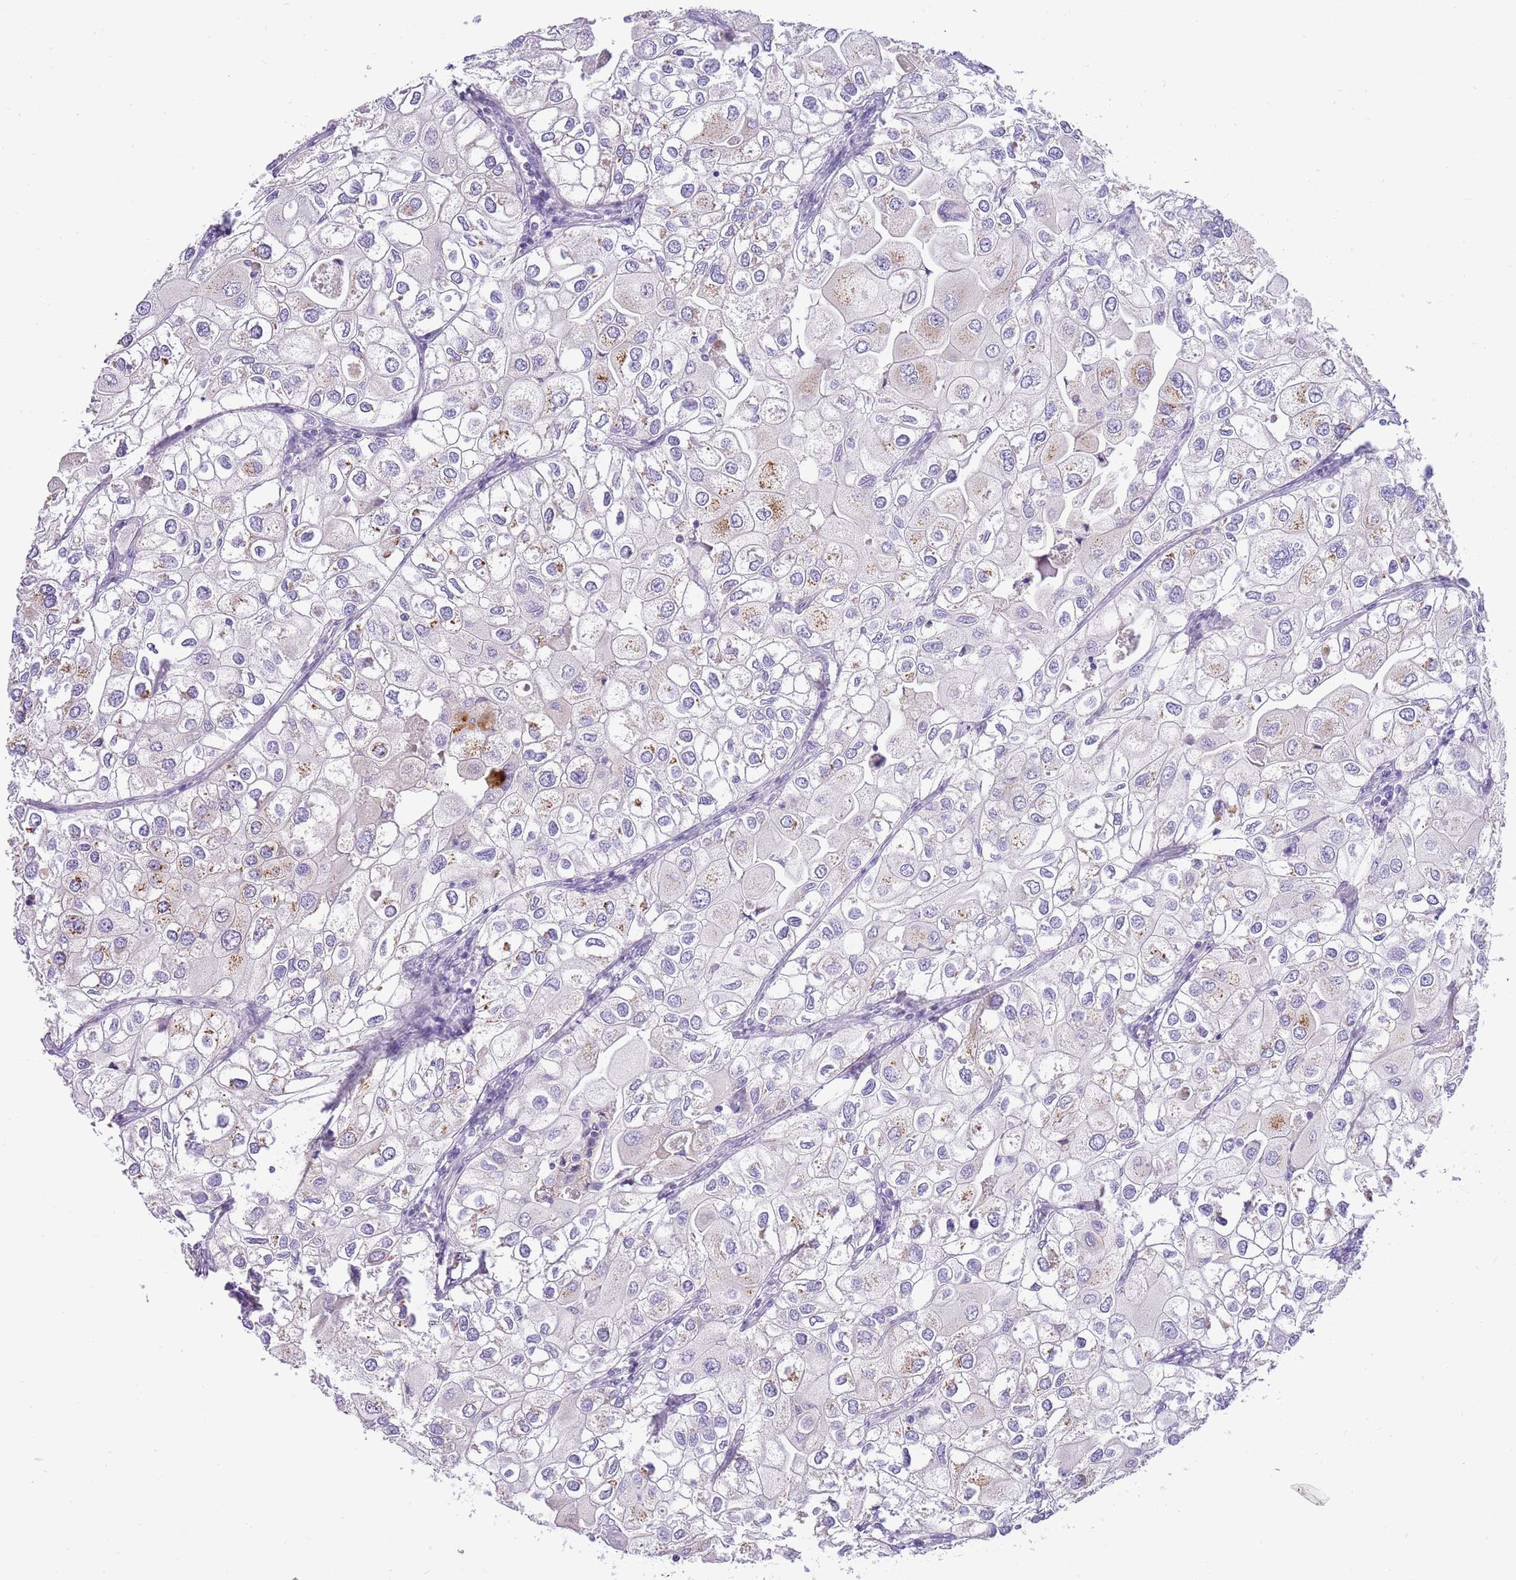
{"staining": {"intensity": "weak", "quantity": "<25%", "location": "cytoplasmic/membranous"}, "tissue": "urothelial cancer", "cell_type": "Tumor cells", "image_type": "cancer", "snomed": [{"axis": "morphology", "description": "Urothelial carcinoma, High grade"}, {"axis": "topography", "description": "Urinary bladder"}], "caption": "Tumor cells show no significant protein expression in high-grade urothelial carcinoma.", "gene": "DNAJA3", "patient": {"sex": "male", "age": 64}}